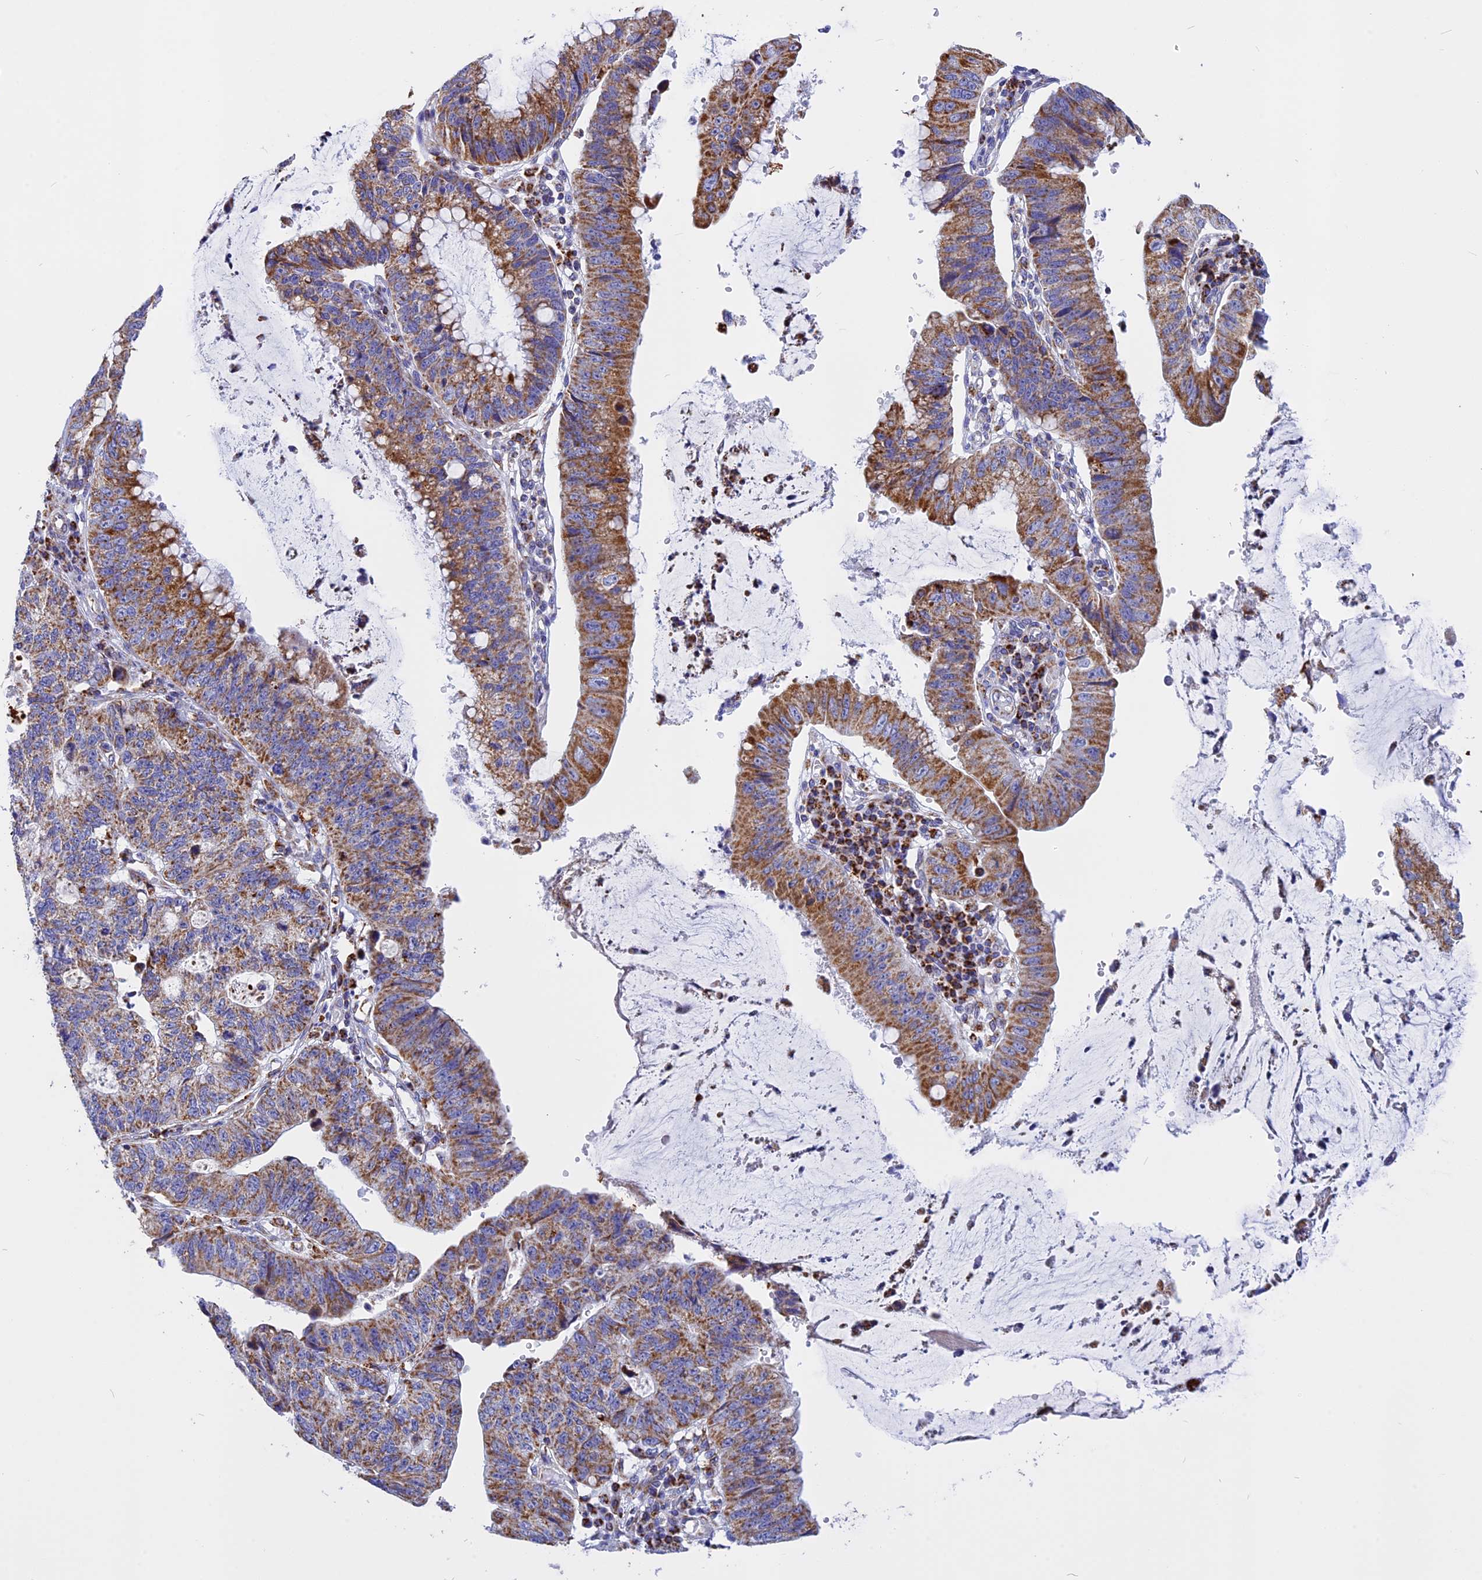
{"staining": {"intensity": "strong", "quantity": ">75%", "location": "cytoplasmic/membranous"}, "tissue": "stomach cancer", "cell_type": "Tumor cells", "image_type": "cancer", "snomed": [{"axis": "morphology", "description": "Adenocarcinoma, NOS"}, {"axis": "topography", "description": "Stomach"}], "caption": "Protein positivity by immunohistochemistry (IHC) demonstrates strong cytoplasmic/membranous expression in about >75% of tumor cells in adenocarcinoma (stomach).", "gene": "VDAC2", "patient": {"sex": "male", "age": 59}}